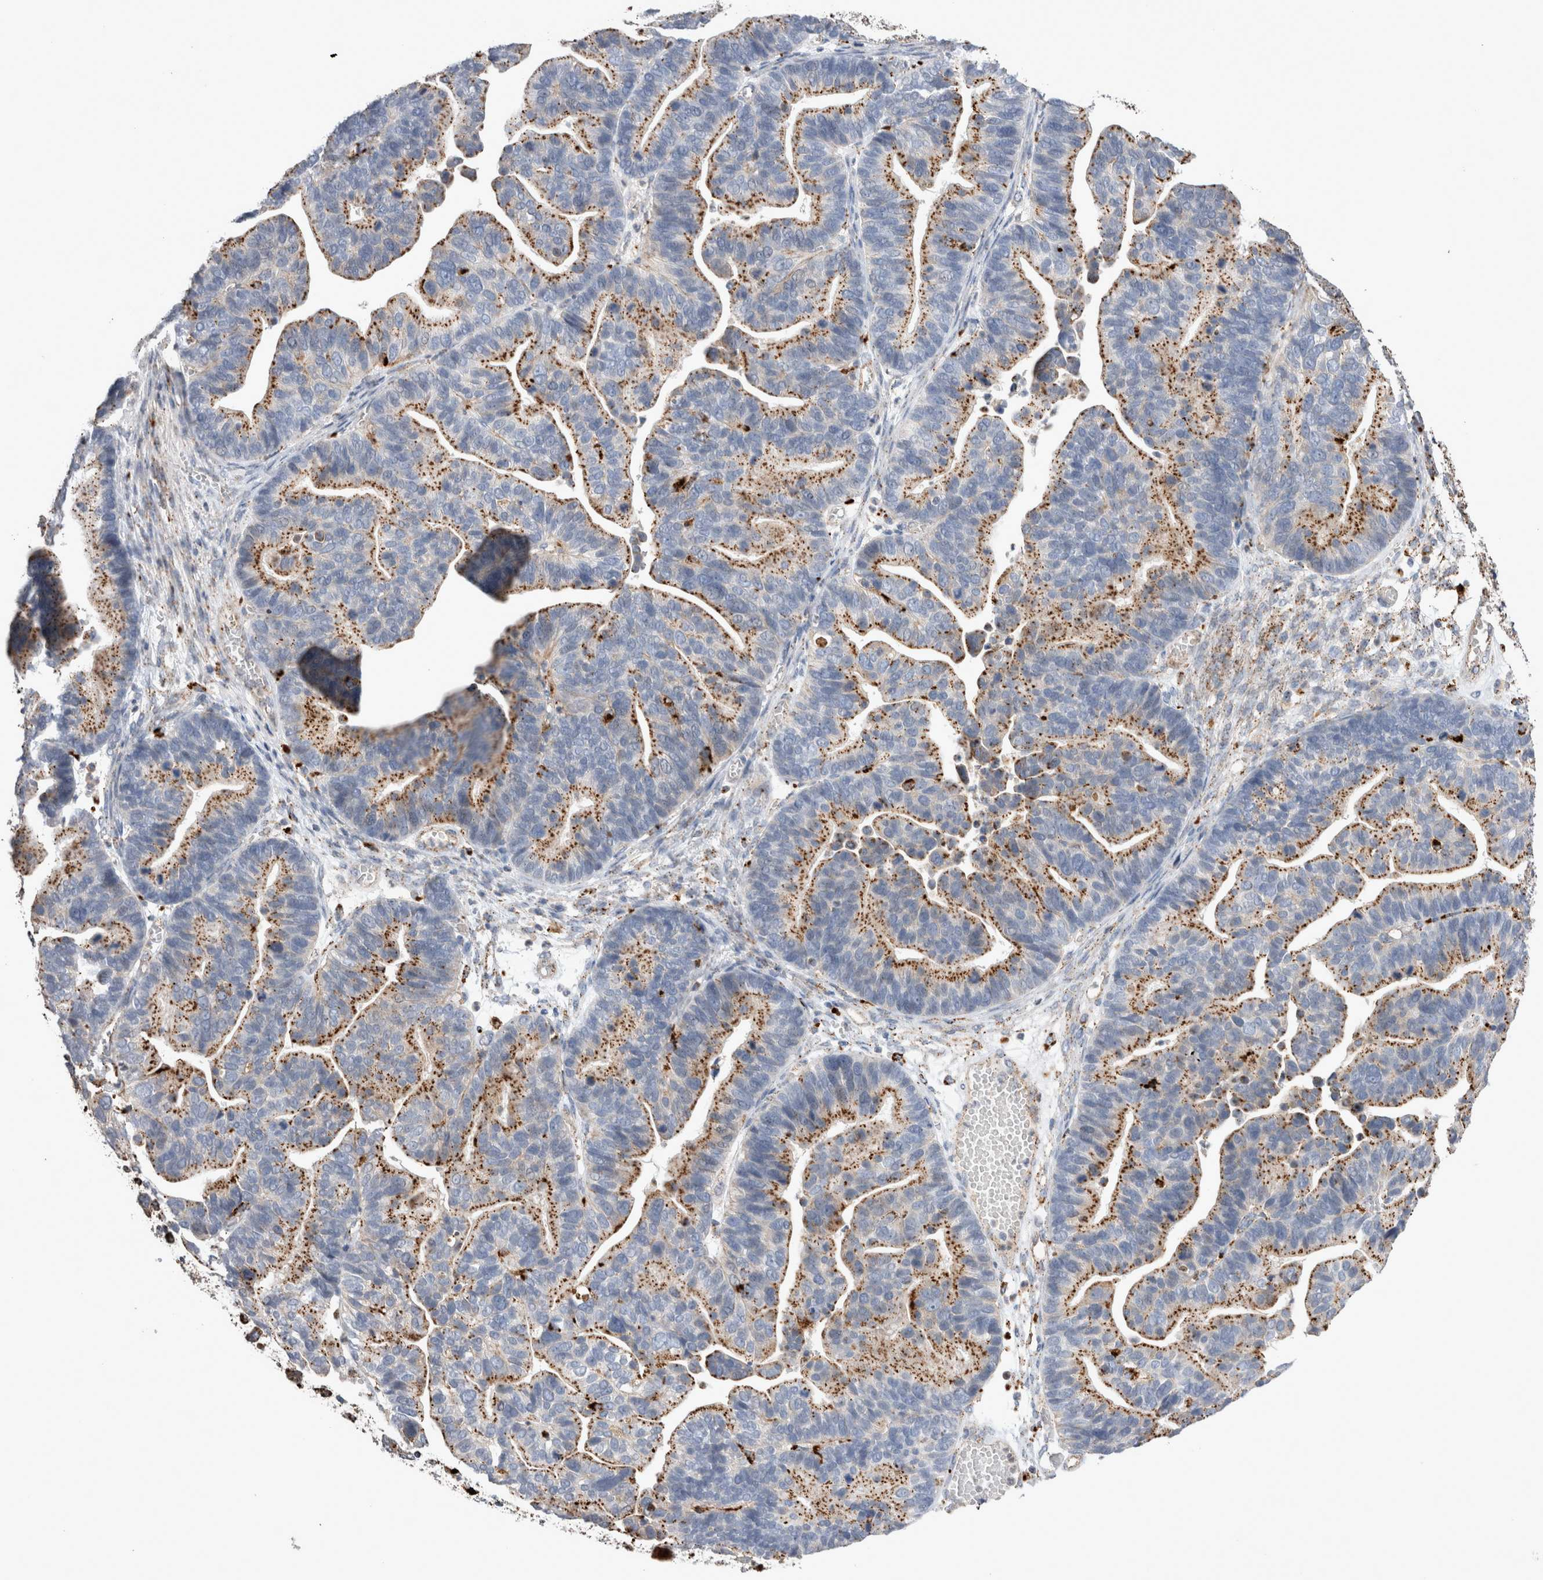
{"staining": {"intensity": "moderate", "quantity": ">75%", "location": "cytoplasmic/membranous"}, "tissue": "ovarian cancer", "cell_type": "Tumor cells", "image_type": "cancer", "snomed": [{"axis": "morphology", "description": "Cystadenocarcinoma, serous, NOS"}, {"axis": "topography", "description": "Ovary"}], "caption": "Ovarian serous cystadenocarcinoma stained for a protein demonstrates moderate cytoplasmic/membranous positivity in tumor cells.", "gene": "CTSA", "patient": {"sex": "female", "age": 56}}